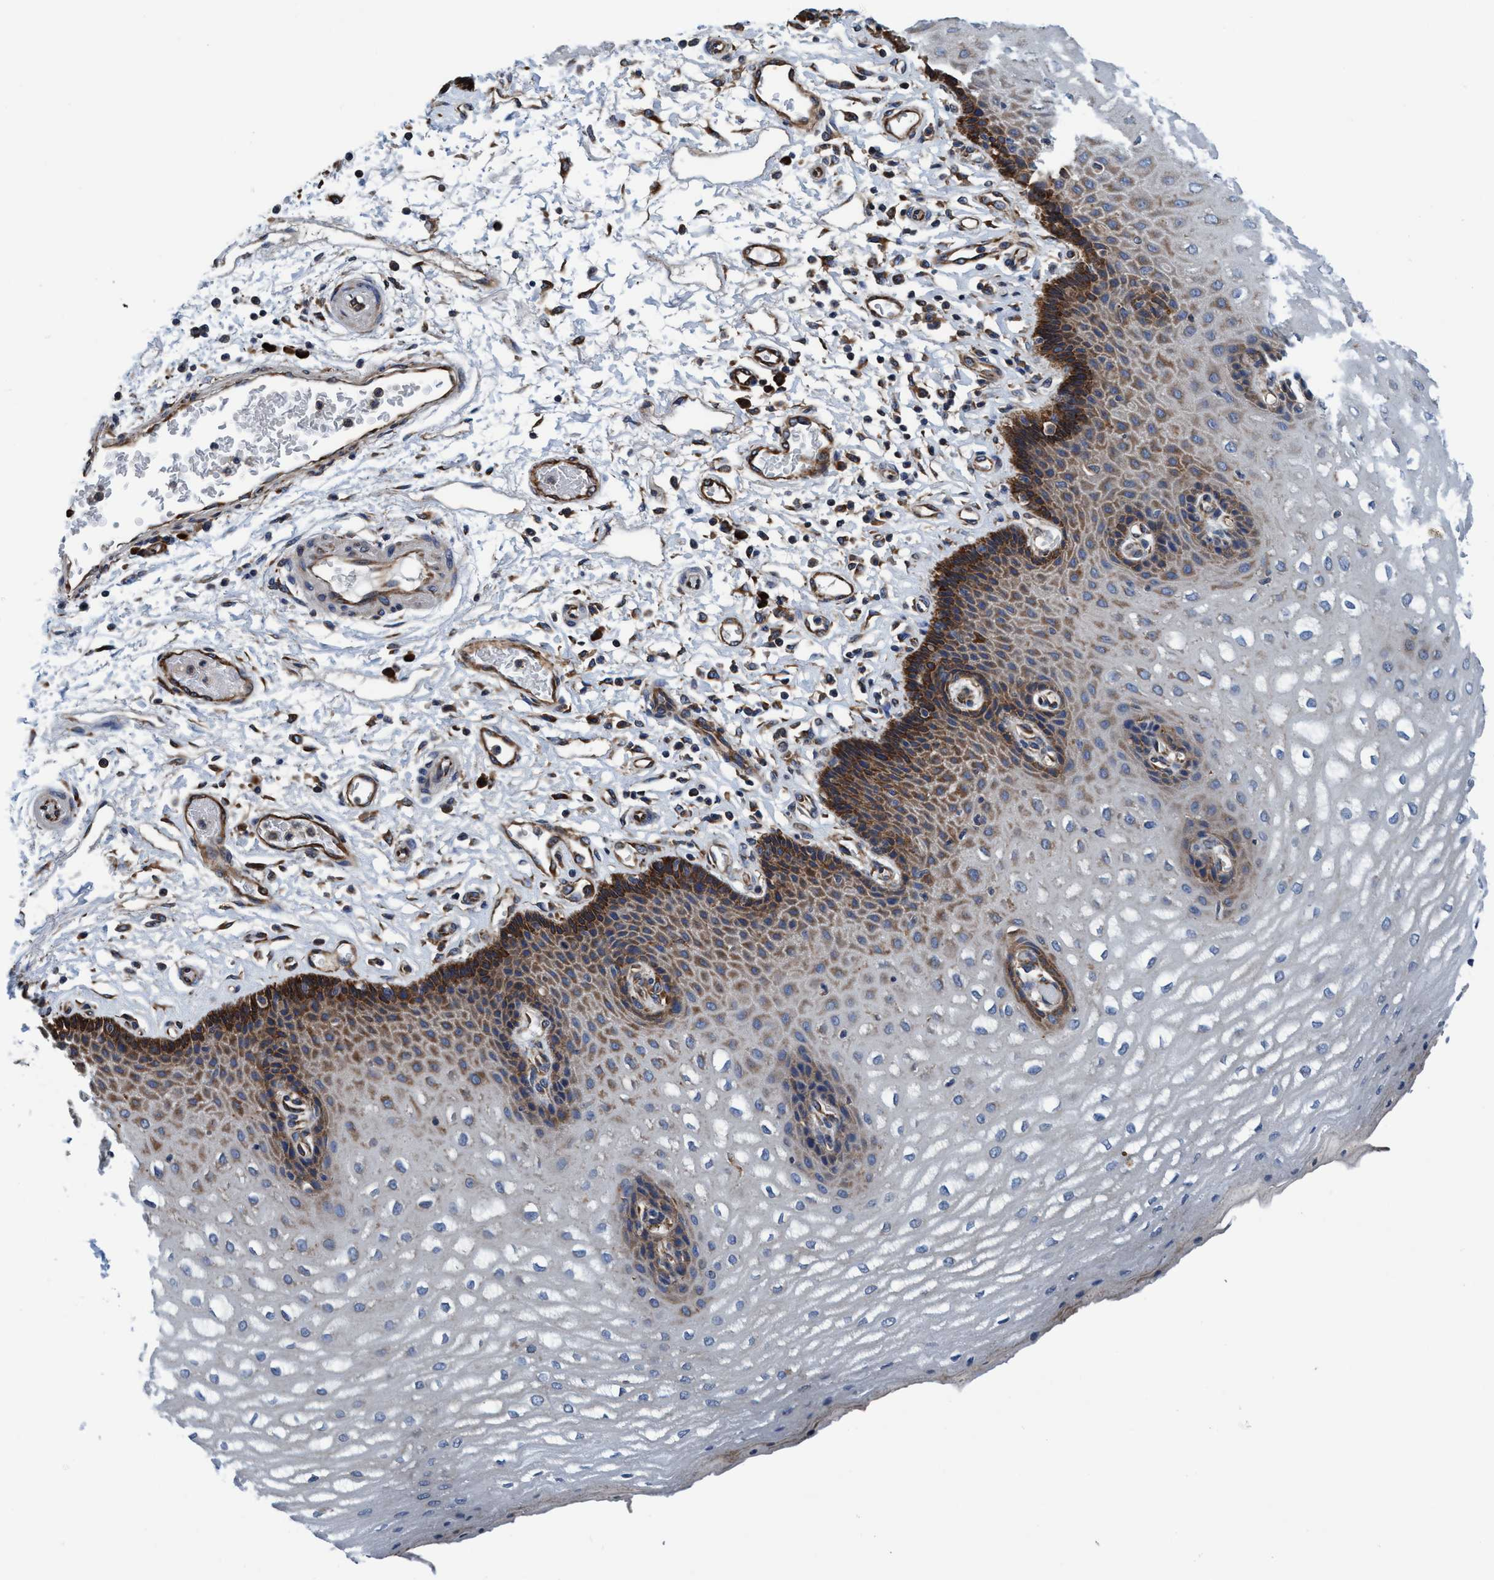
{"staining": {"intensity": "strong", "quantity": "<25%", "location": "cytoplasmic/membranous"}, "tissue": "esophagus", "cell_type": "Squamous epithelial cells", "image_type": "normal", "snomed": [{"axis": "morphology", "description": "Normal tissue, NOS"}, {"axis": "topography", "description": "Esophagus"}], "caption": "Immunohistochemistry (DAB) staining of normal human esophagus shows strong cytoplasmic/membranous protein staining in approximately <25% of squamous epithelial cells.", "gene": "ENDOG", "patient": {"sex": "male", "age": 54}}